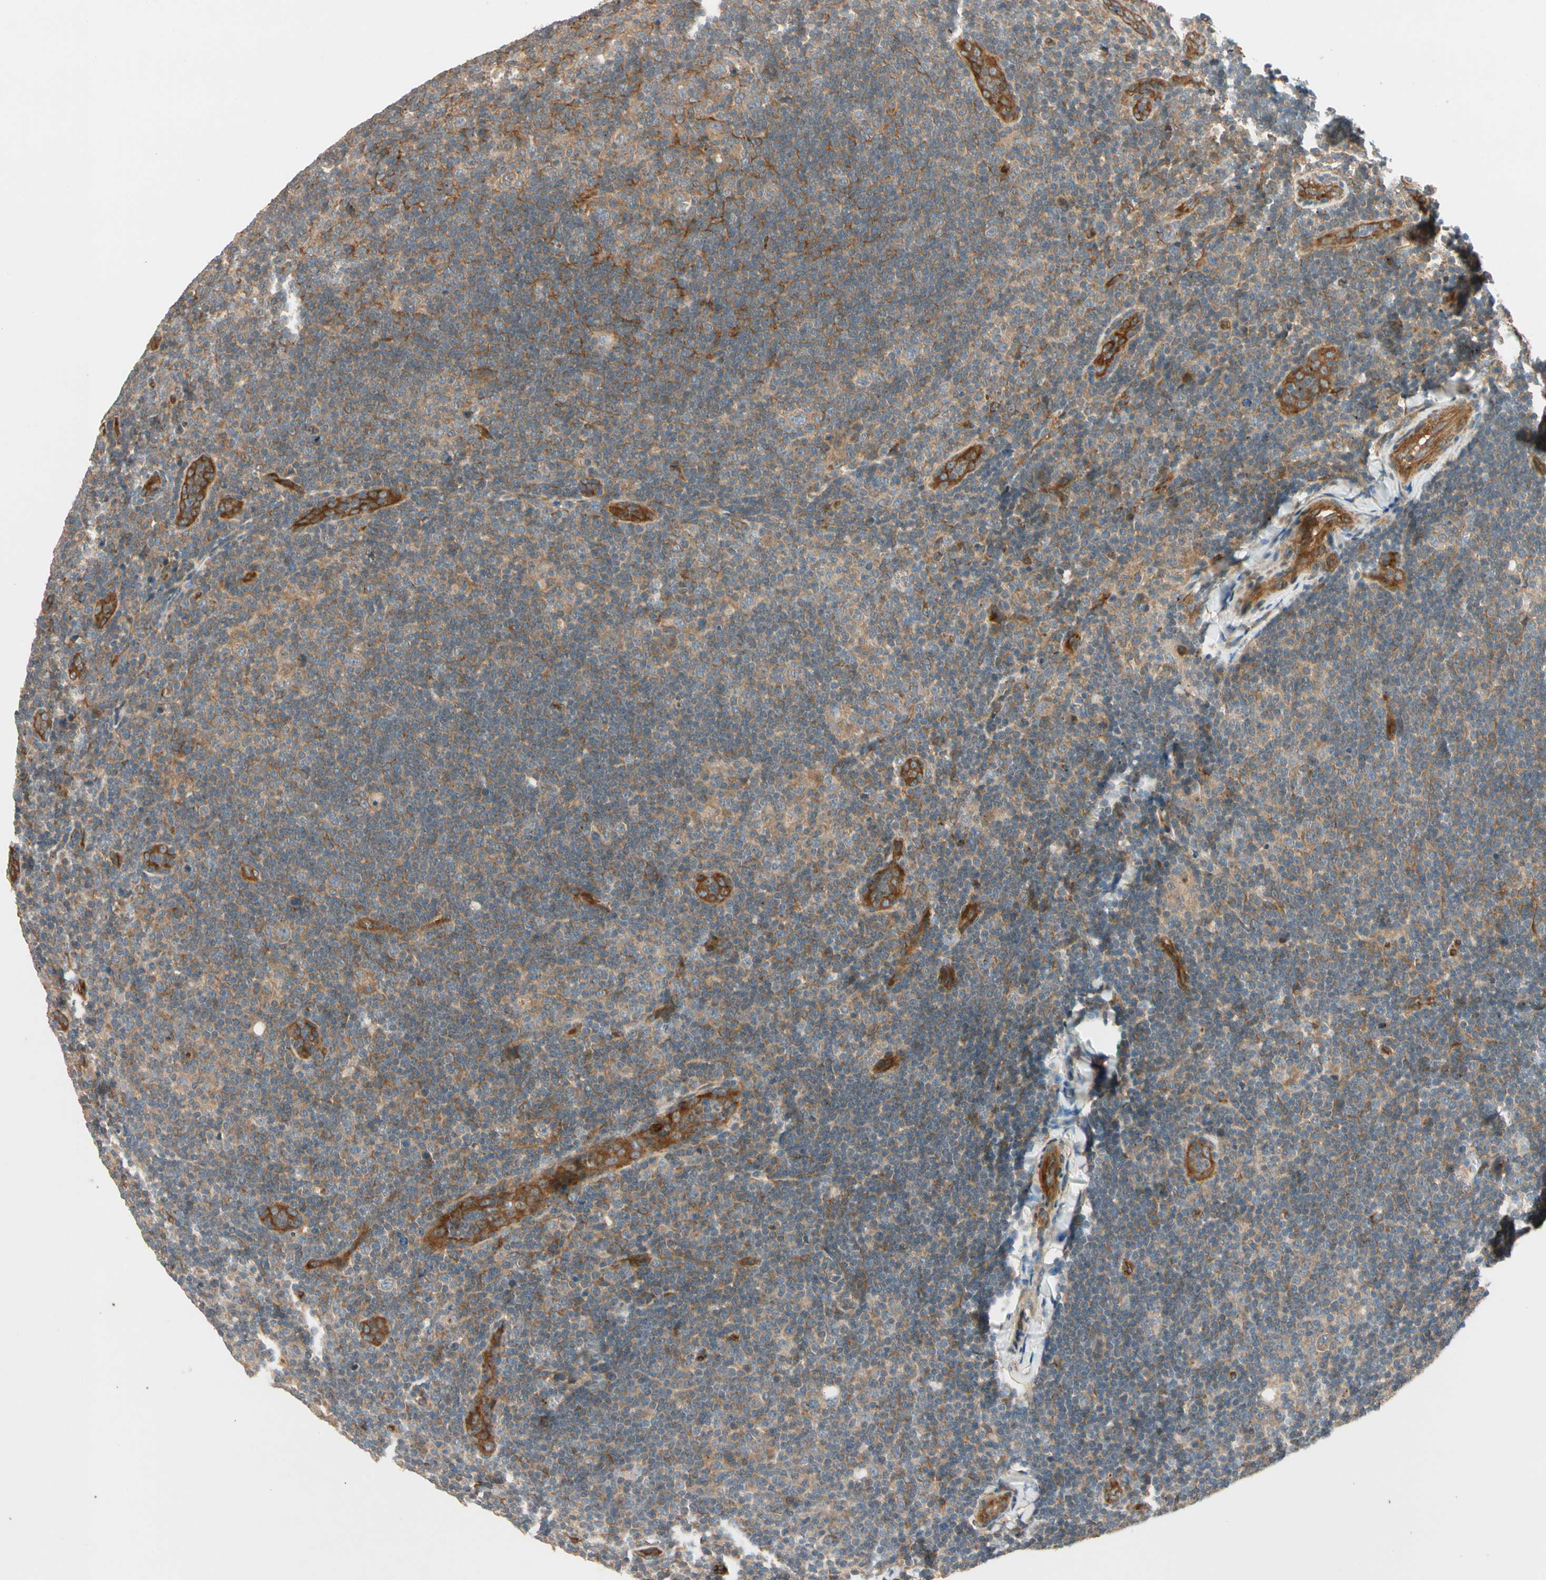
{"staining": {"intensity": "moderate", "quantity": ">75%", "location": "cytoplasmic/membranous"}, "tissue": "lymphoma", "cell_type": "Tumor cells", "image_type": "cancer", "snomed": [{"axis": "morphology", "description": "Hodgkin's disease, NOS"}, {"axis": "topography", "description": "Lymph node"}], "caption": "Immunohistochemistry of human Hodgkin's disease displays medium levels of moderate cytoplasmic/membranous expression in about >75% of tumor cells.", "gene": "ROCK2", "patient": {"sex": "female", "age": 57}}